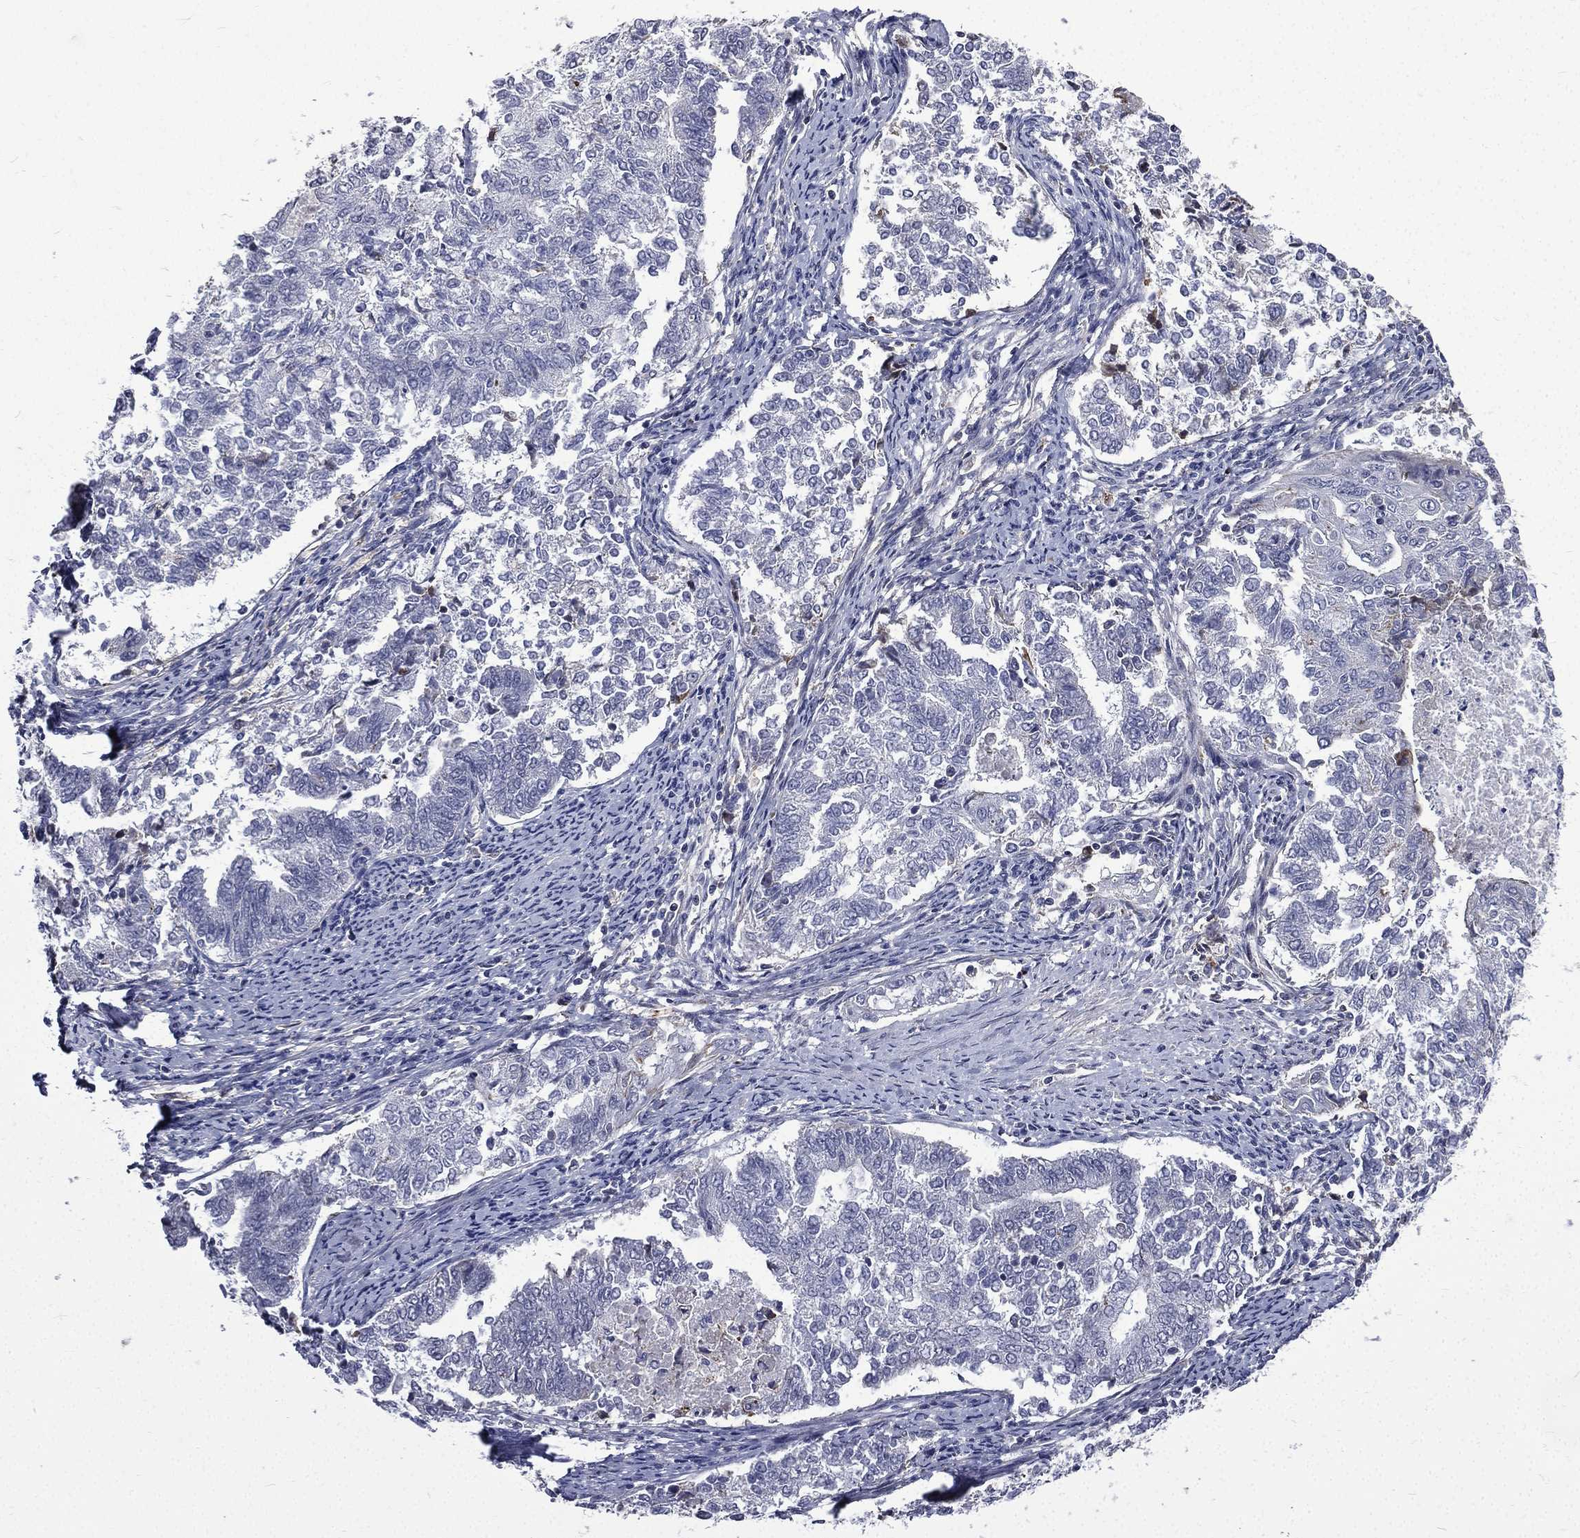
{"staining": {"intensity": "negative", "quantity": "none", "location": "none"}, "tissue": "endometrial cancer", "cell_type": "Tumor cells", "image_type": "cancer", "snomed": [{"axis": "morphology", "description": "Adenocarcinoma, NOS"}, {"axis": "topography", "description": "Endometrium"}], "caption": "Image shows no protein staining in tumor cells of endometrial cancer (adenocarcinoma) tissue.", "gene": "FGG", "patient": {"sex": "female", "age": 65}}